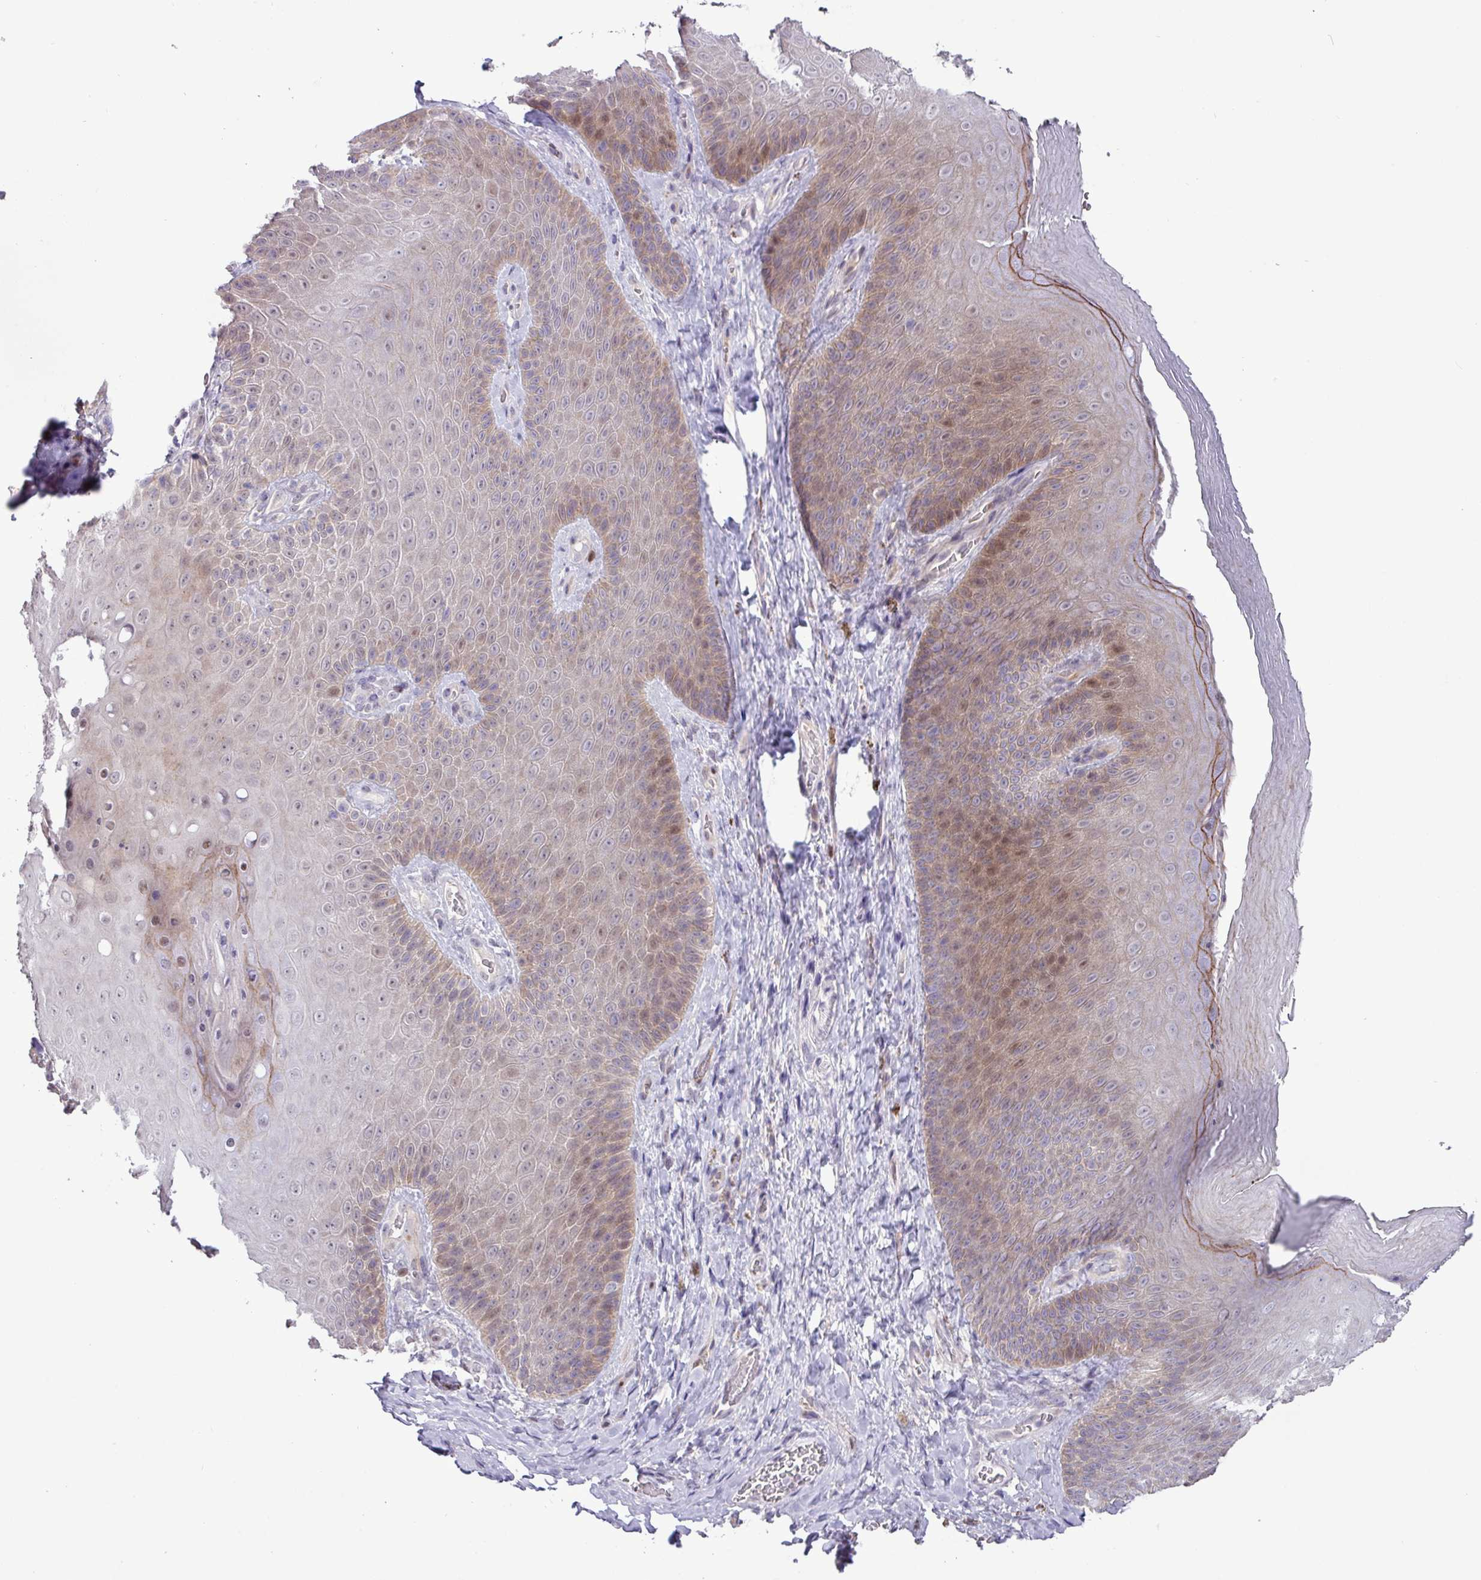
{"staining": {"intensity": "weak", "quantity": "25%-75%", "location": "cytoplasmic/membranous,nuclear"}, "tissue": "skin", "cell_type": "Epidermal cells", "image_type": "normal", "snomed": [{"axis": "morphology", "description": "Normal tissue, NOS"}, {"axis": "topography", "description": "Anal"}, {"axis": "topography", "description": "Peripheral nerve tissue"}], "caption": "Brown immunohistochemical staining in normal skin shows weak cytoplasmic/membranous,nuclear positivity in approximately 25%-75% of epidermal cells.", "gene": "RIPPLY1", "patient": {"sex": "male", "age": 53}}